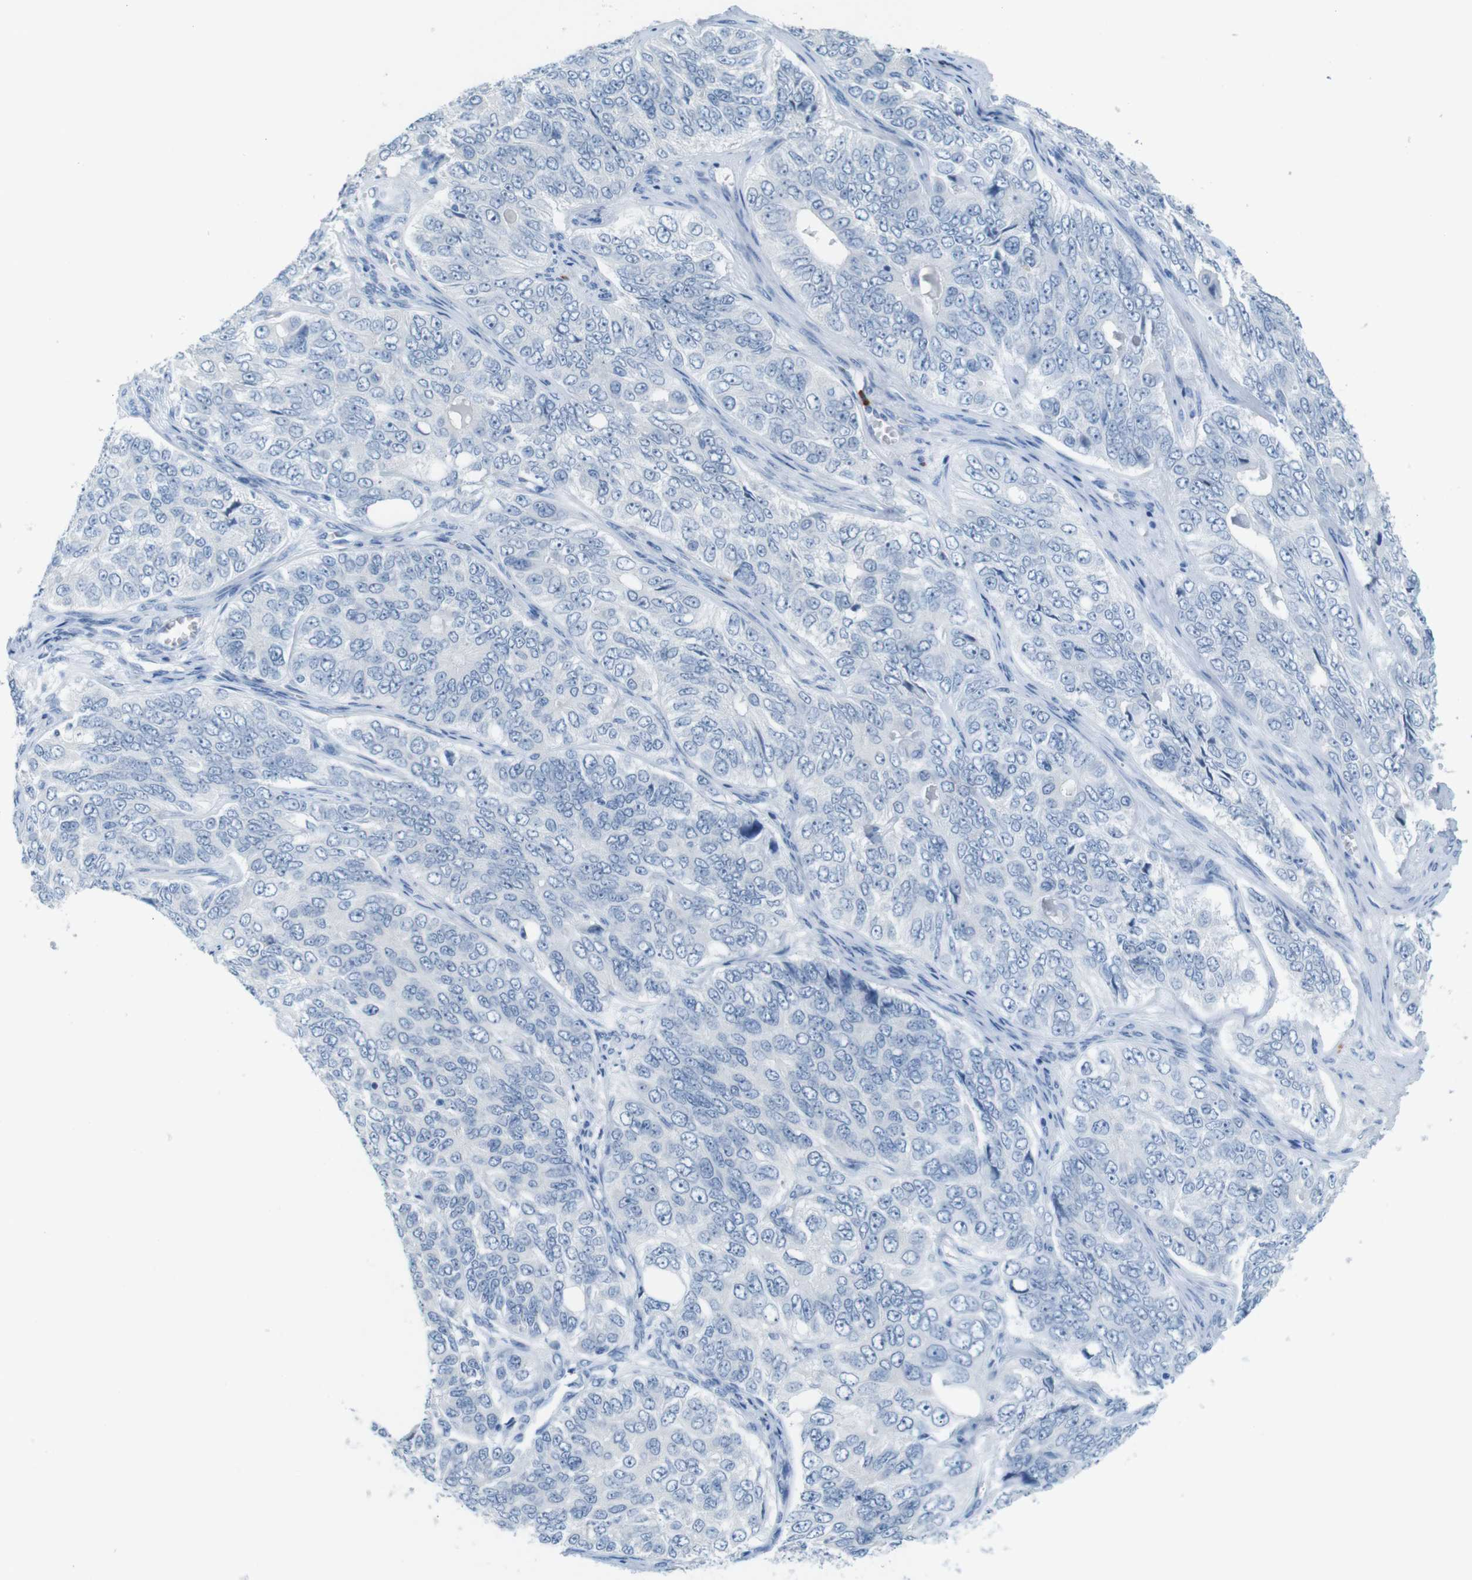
{"staining": {"intensity": "negative", "quantity": "none", "location": "none"}, "tissue": "ovarian cancer", "cell_type": "Tumor cells", "image_type": "cancer", "snomed": [{"axis": "morphology", "description": "Carcinoma, endometroid"}, {"axis": "topography", "description": "Ovary"}], "caption": "This is an IHC image of ovarian cancer. There is no staining in tumor cells.", "gene": "MCEMP1", "patient": {"sex": "female", "age": 51}}